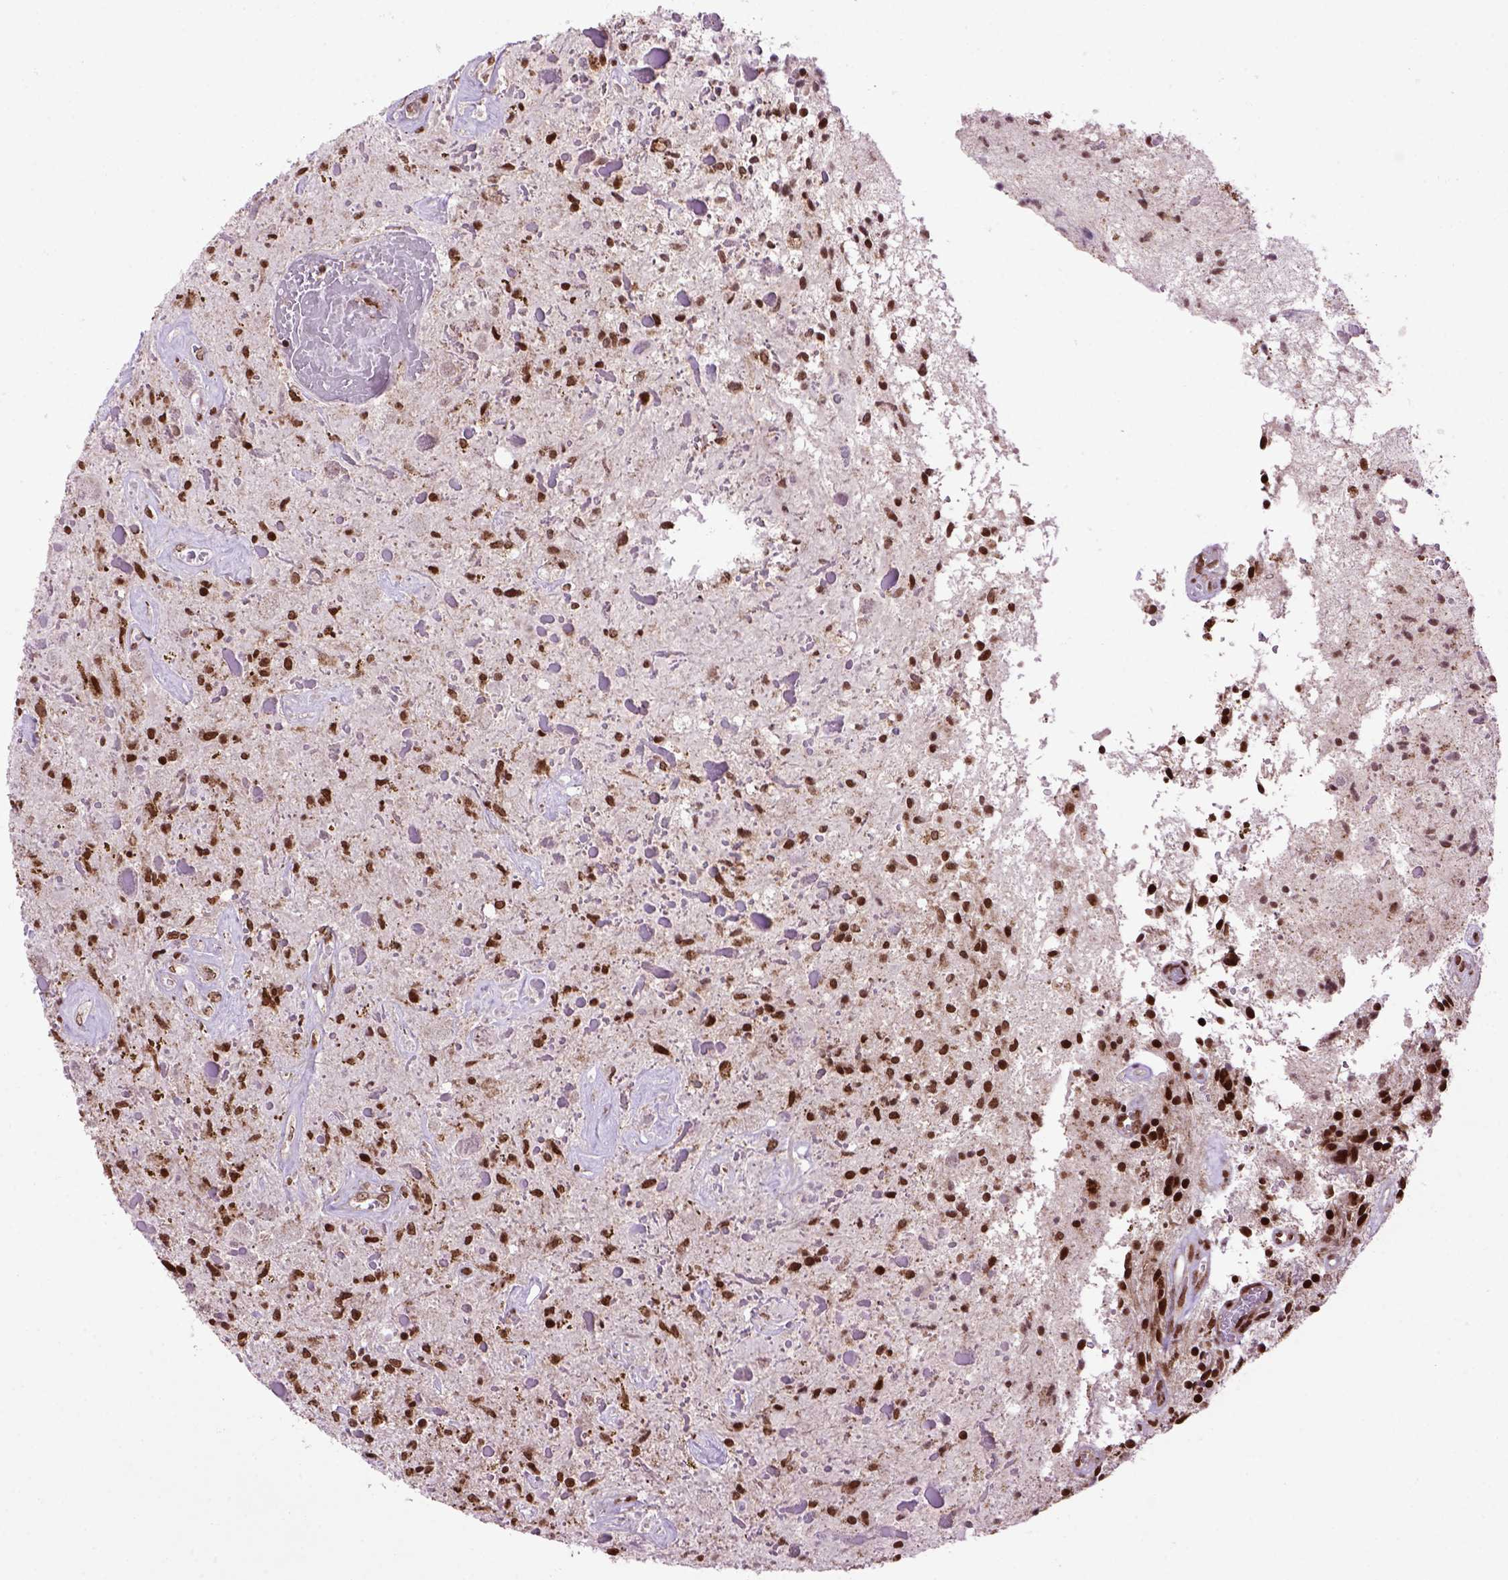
{"staining": {"intensity": "strong", "quantity": ">75%", "location": "nuclear"}, "tissue": "glioma", "cell_type": "Tumor cells", "image_type": "cancer", "snomed": [{"axis": "morphology", "description": "Glioma, malignant, Low grade"}, {"axis": "topography", "description": "Cerebellum"}], "caption": "A high-resolution histopathology image shows immunohistochemistry (IHC) staining of glioma, which shows strong nuclear positivity in about >75% of tumor cells.", "gene": "CELF1", "patient": {"sex": "female", "age": 14}}